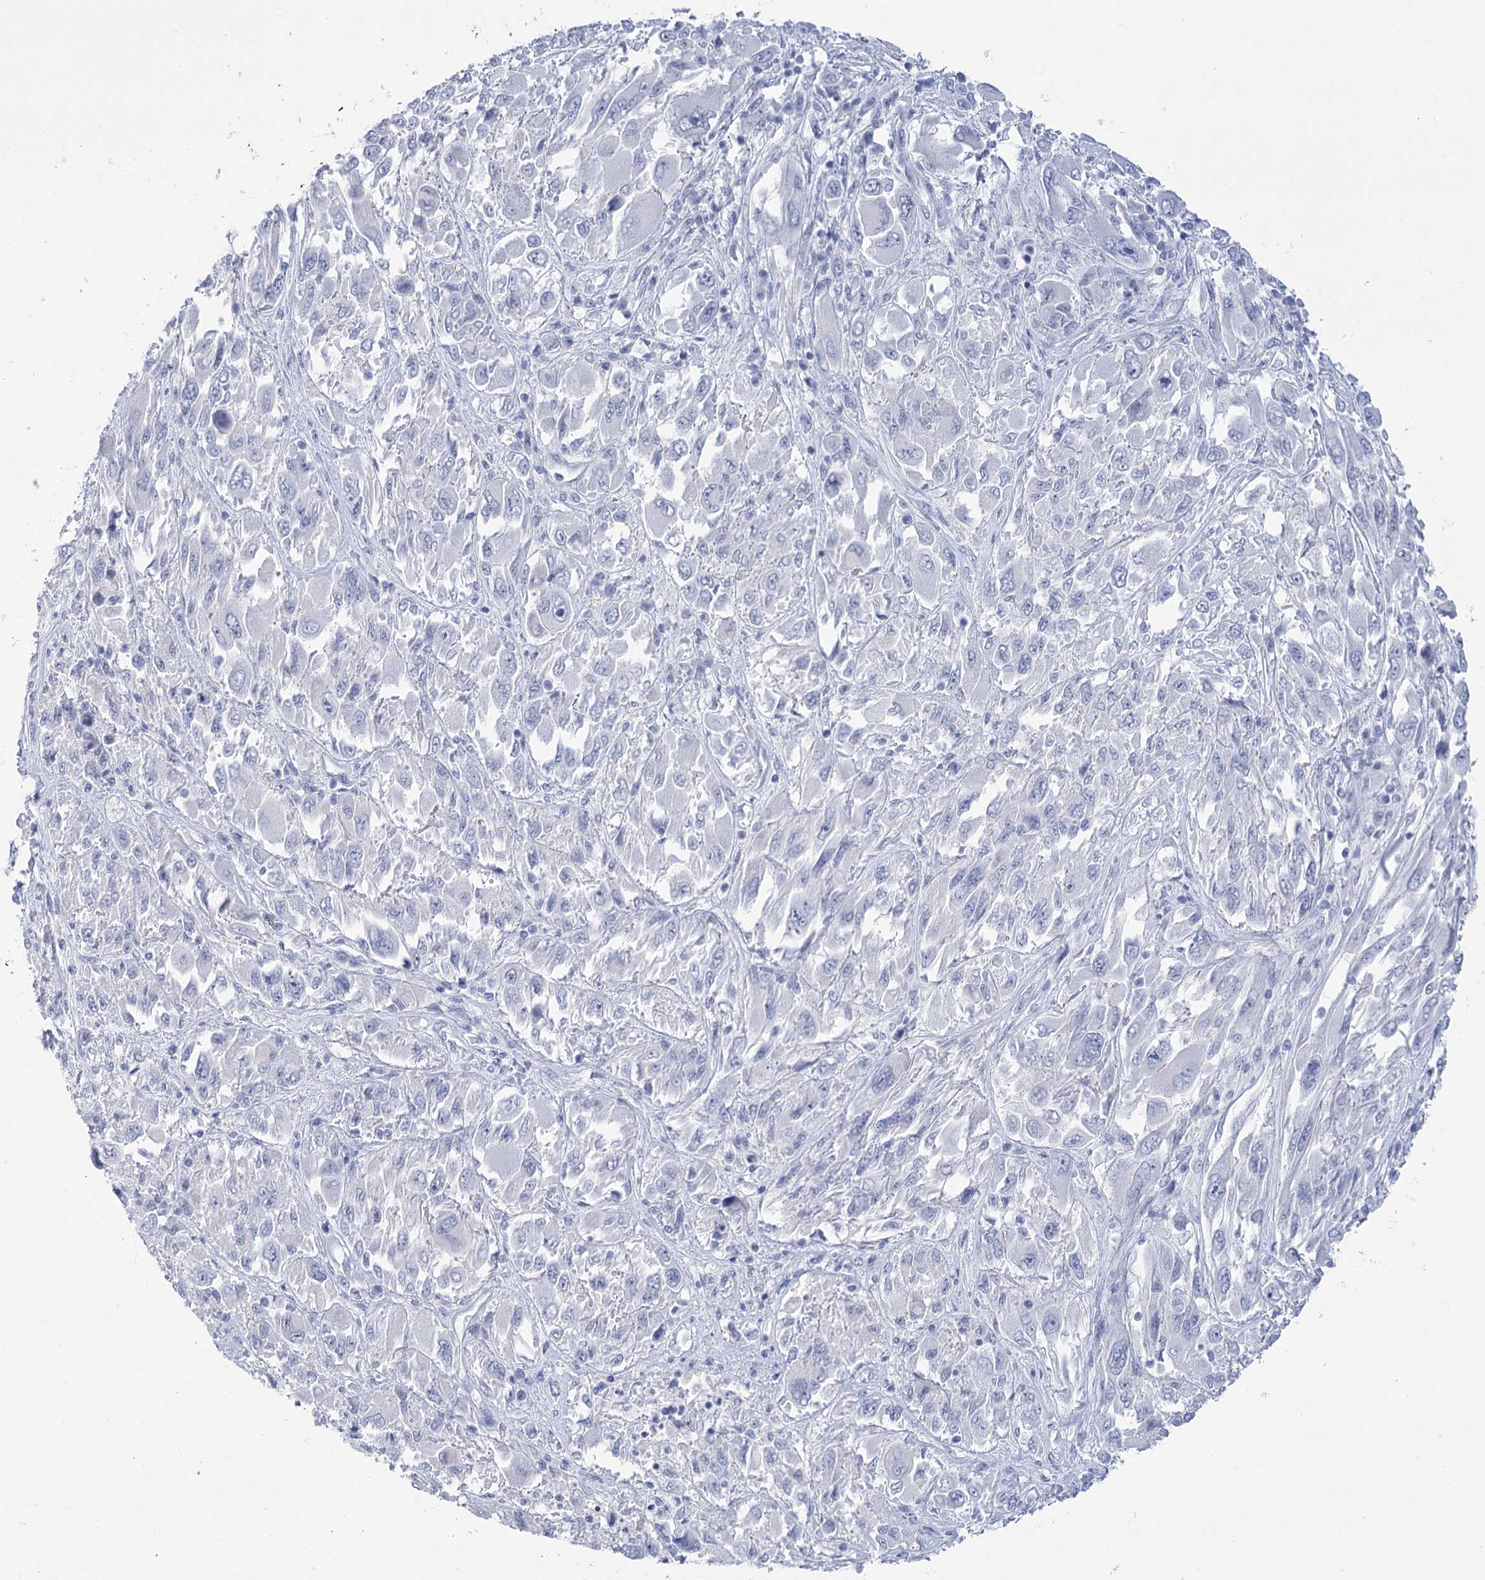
{"staining": {"intensity": "negative", "quantity": "none", "location": "none"}, "tissue": "melanoma", "cell_type": "Tumor cells", "image_type": "cancer", "snomed": [{"axis": "morphology", "description": "Malignant melanoma, NOS"}, {"axis": "topography", "description": "Skin"}], "caption": "IHC micrograph of neoplastic tissue: human malignant melanoma stained with DAB shows no significant protein staining in tumor cells. Brightfield microscopy of IHC stained with DAB (brown) and hematoxylin (blue), captured at high magnification.", "gene": "PBLD", "patient": {"sex": "female", "age": 91}}